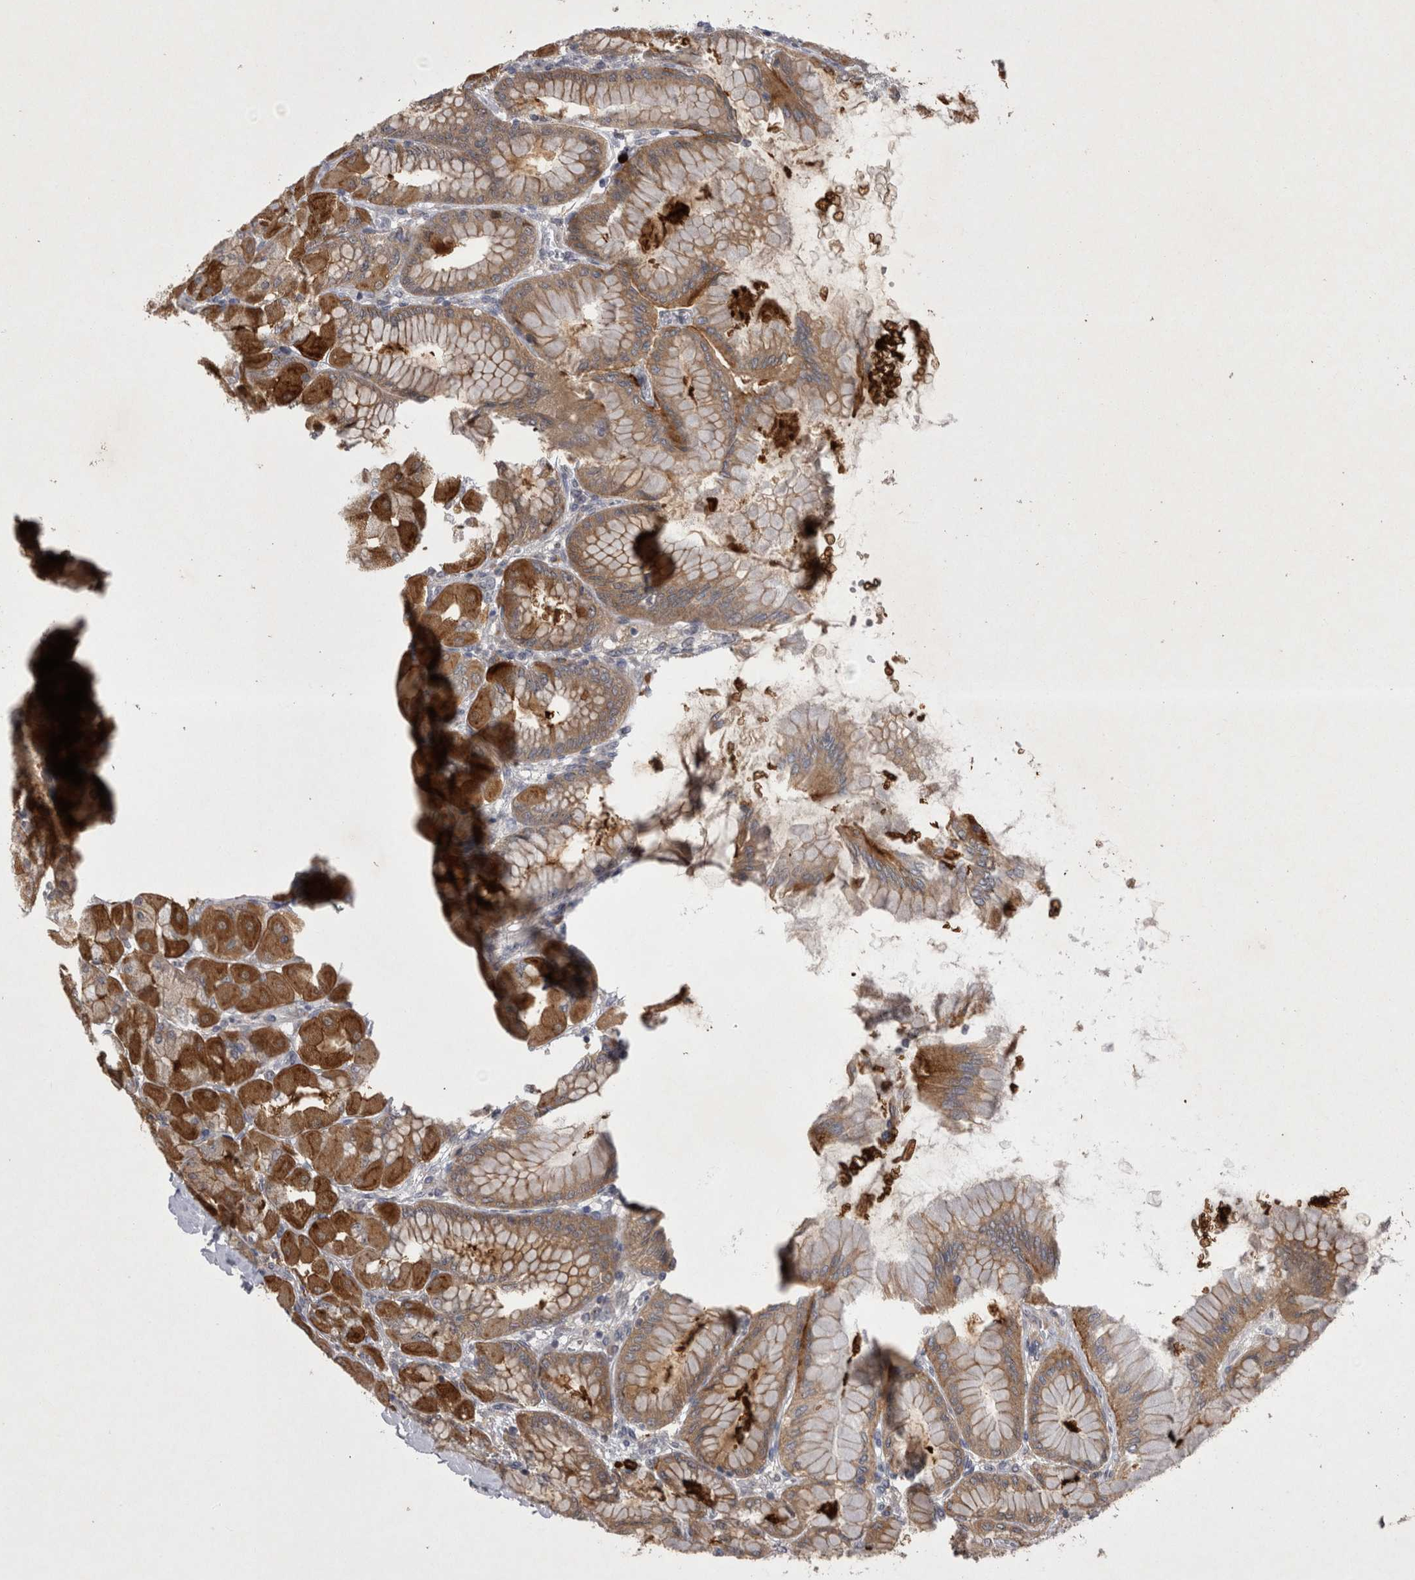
{"staining": {"intensity": "strong", "quantity": ">75%", "location": "cytoplasmic/membranous"}, "tissue": "stomach", "cell_type": "Glandular cells", "image_type": "normal", "snomed": [{"axis": "morphology", "description": "Normal tissue, NOS"}, {"axis": "topography", "description": "Stomach, upper"}], "caption": "A high amount of strong cytoplasmic/membranous positivity is seen in approximately >75% of glandular cells in unremarkable stomach. The staining is performed using DAB brown chromogen to label protein expression. The nuclei are counter-stained blue using hematoxylin.", "gene": "CTBS", "patient": {"sex": "female", "age": 56}}